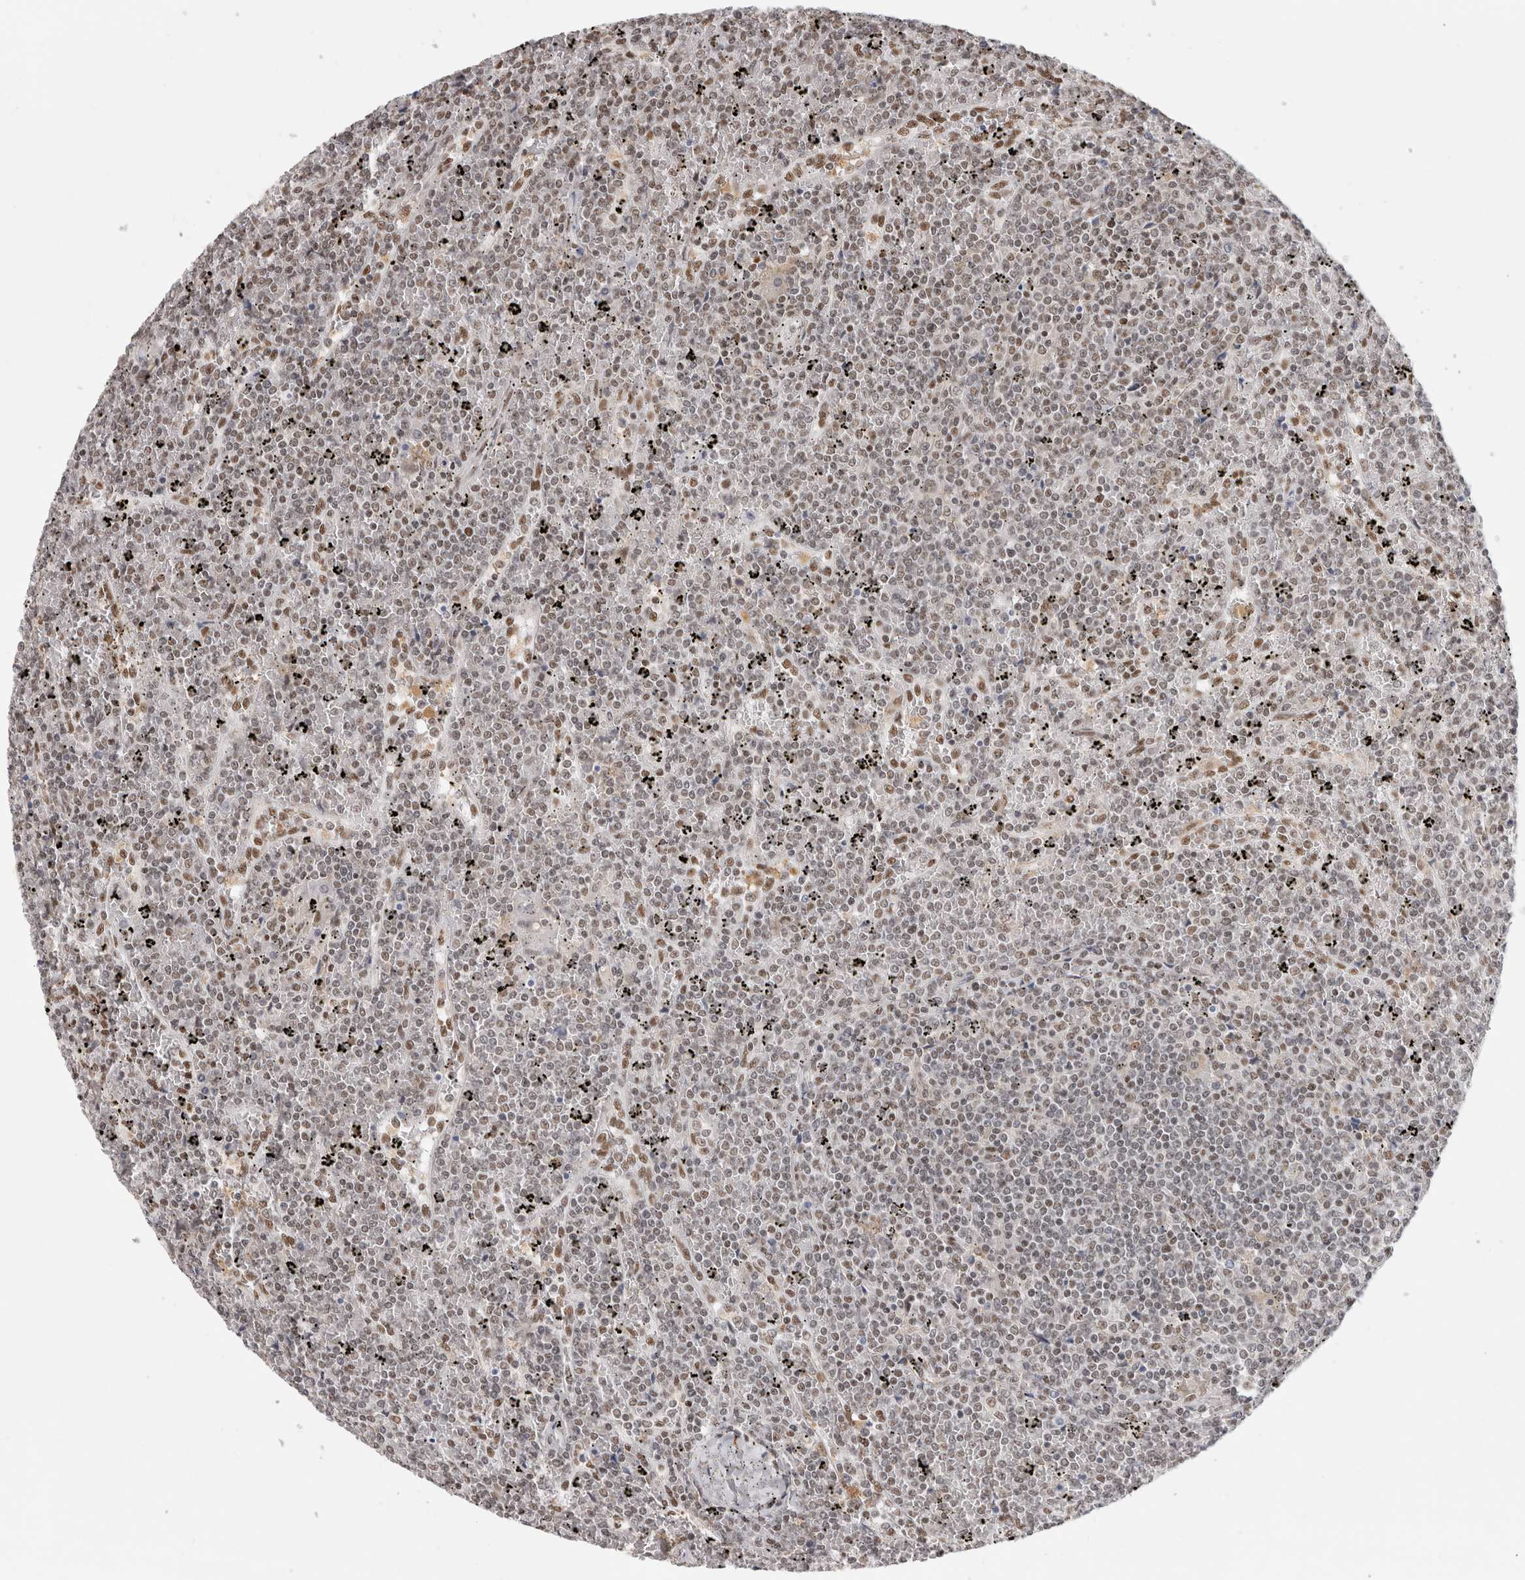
{"staining": {"intensity": "weak", "quantity": "25%-75%", "location": "nuclear"}, "tissue": "lymphoma", "cell_type": "Tumor cells", "image_type": "cancer", "snomed": [{"axis": "morphology", "description": "Malignant lymphoma, non-Hodgkin's type, Low grade"}, {"axis": "topography", "description": "Spleen"}], "caption": "The photomicrograph shows immunohistochemical staining of lymphoma. There is weak nuclear expression is present in about 25%-75% of tumor cells. (Stains: DAB (3,3'-diaminobenzidine) in brown, nuclei in blue, Microscopy: brightfield microscopy at high magnification).", "gene": "ZNF830", "patient": {"sex": "female", "age": 19}}